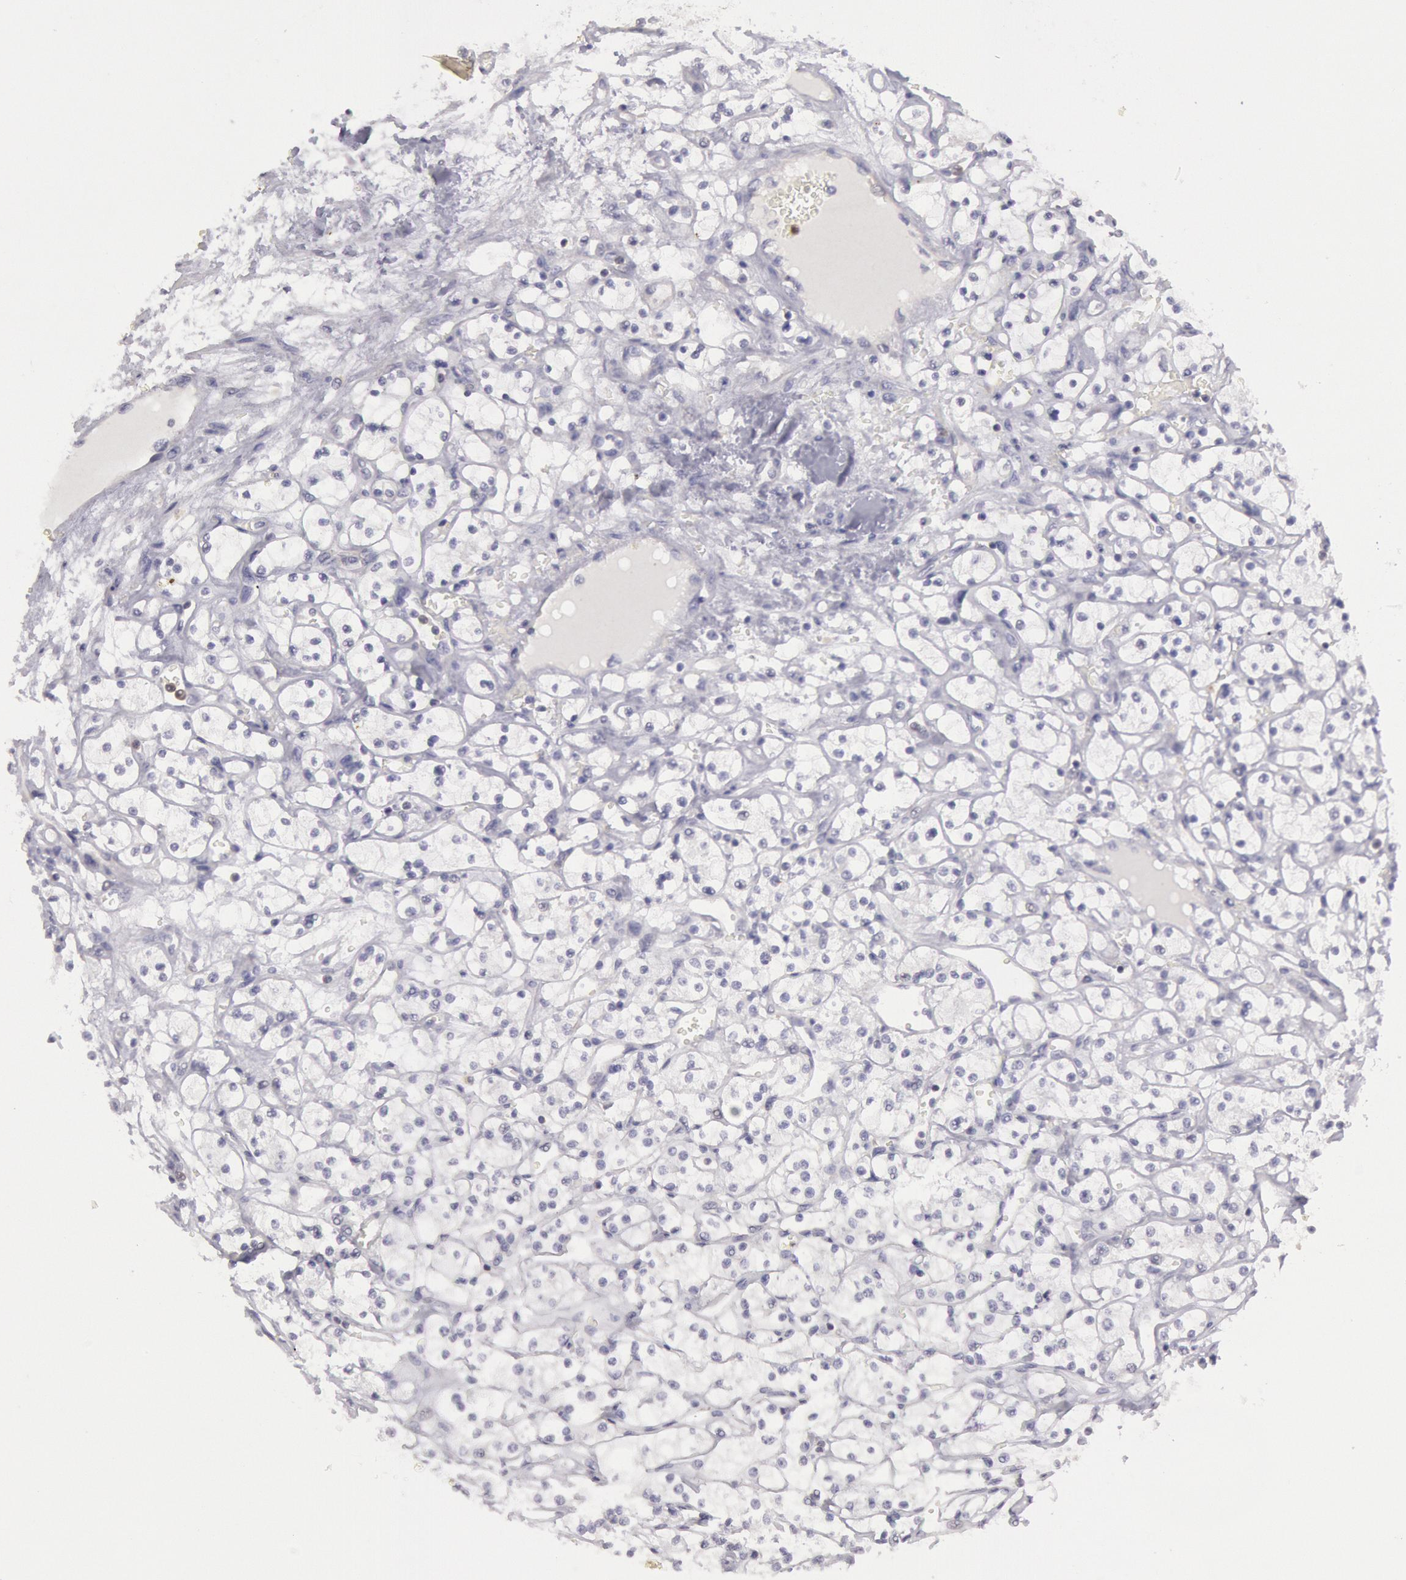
{"staining": {"intensity": "negative", "quantity": "none", "location": "none"}, "tissue": "renal cancer", "cell_type": "Tumor cells", "image_type": "cancer", "snomed": [{"axis": "morphology", "description": "Adenocarcinoma, NOS"}, {"axis": "topography", "description": "Kidney"}], "caption": "The micrograph exhibits no significant positivity in tumor cells of renal adenocarcinoma. (Stains: DAB IHC with hematoxylin counter stain, Microscopy: brightfield microscopy at high magnification).", "gene": "RAB27A", "patient": {"sex": "male", "age": 61}}